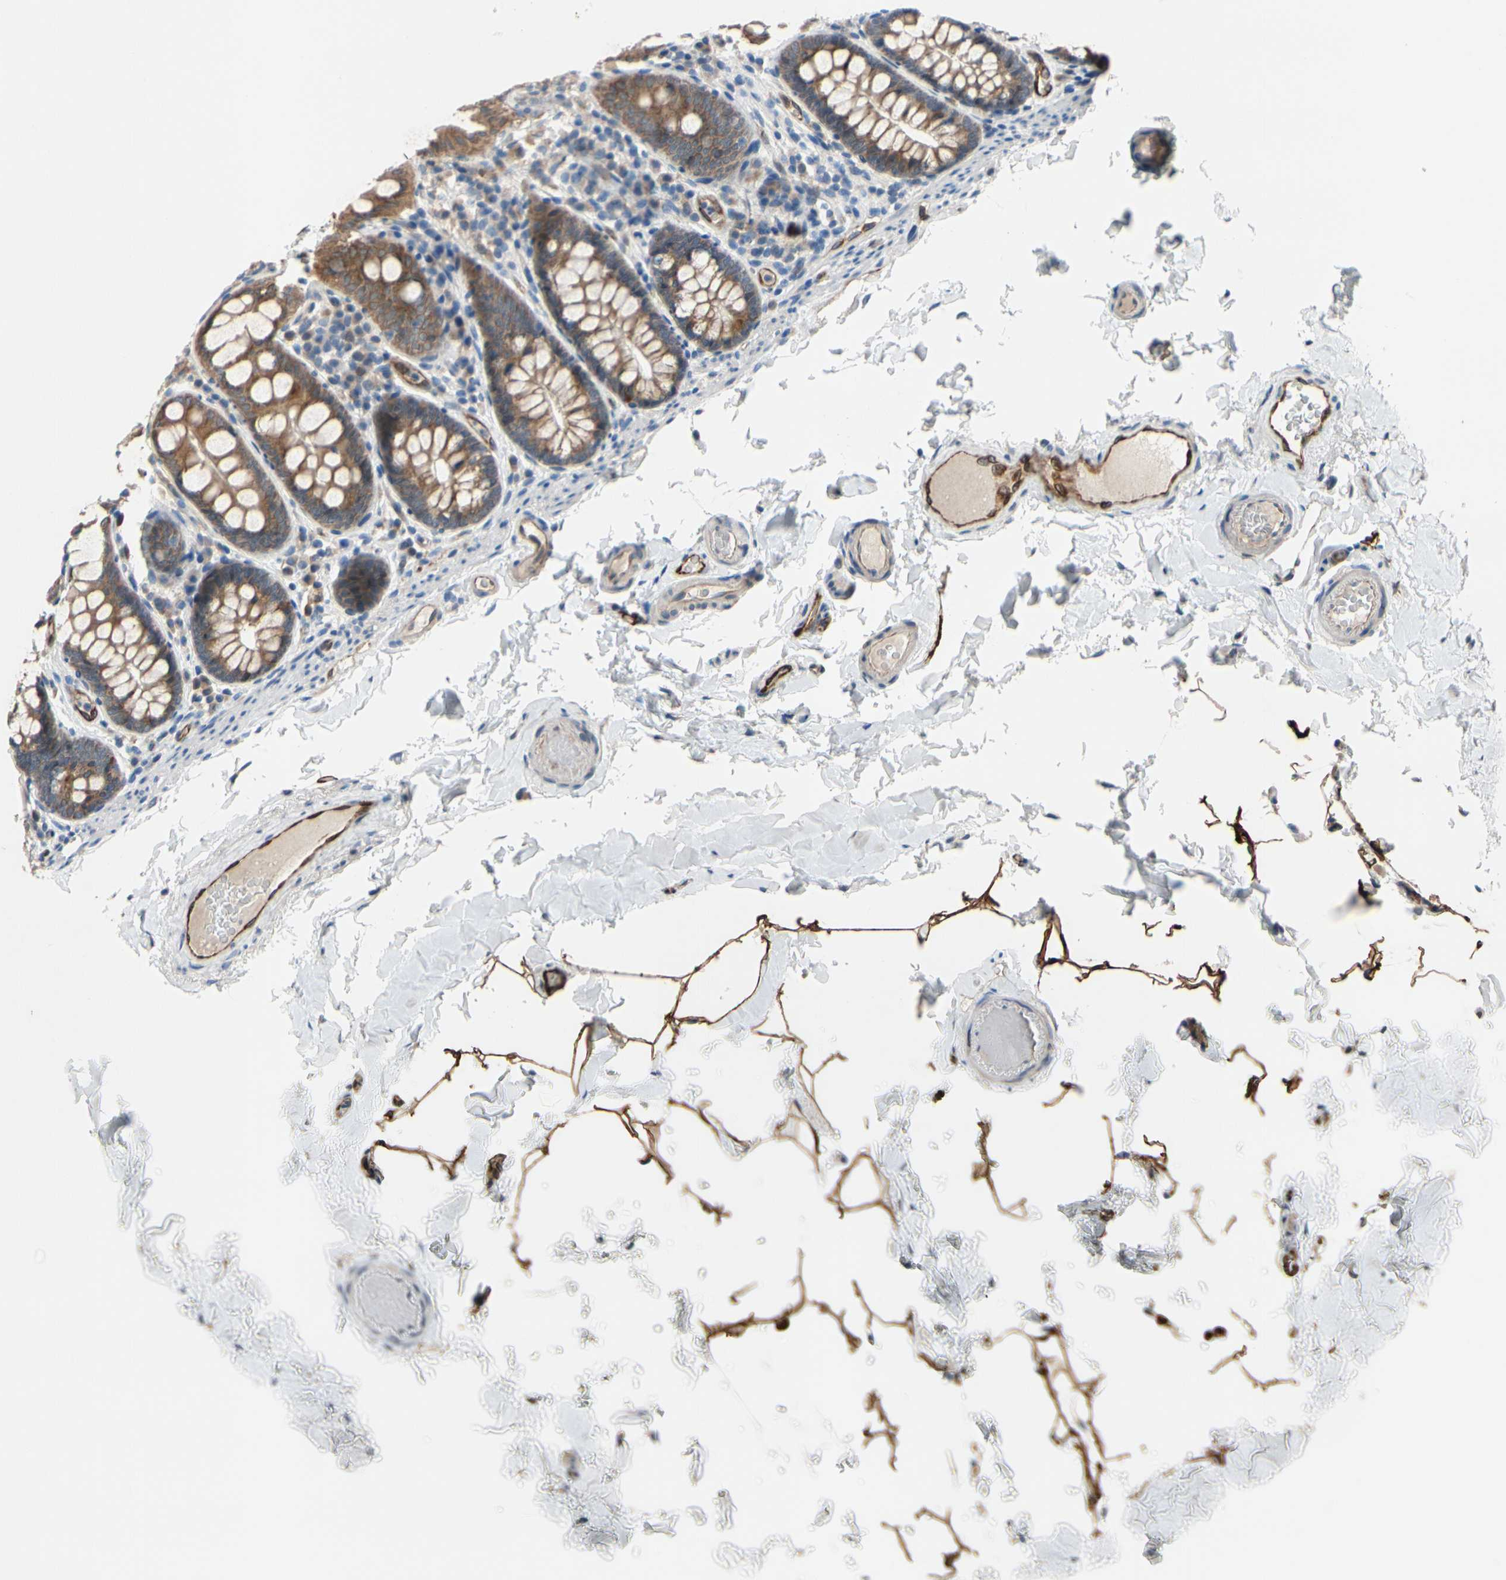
{"staining": {"intensity": "strong", "quantity": ">75%", "location": "cytoplasmic/membranous"}, "tissue": "colon", "cell_type": "Endothelial cells", "image_type": "normal", "snomed": [{"axis": "morphology", "description": "Normal tissue, NOS"}, {"axis": "topography", "description": "Colon"}], "caption": "The immunohistochemical stain shows strong cytoplasmic/membranous expression in endothelial cells of normal colon. (IHC, brightfield microscopy, high magnification).", "gene": "PRXL2A", "patient": {"sex": "female", "age": 61}}